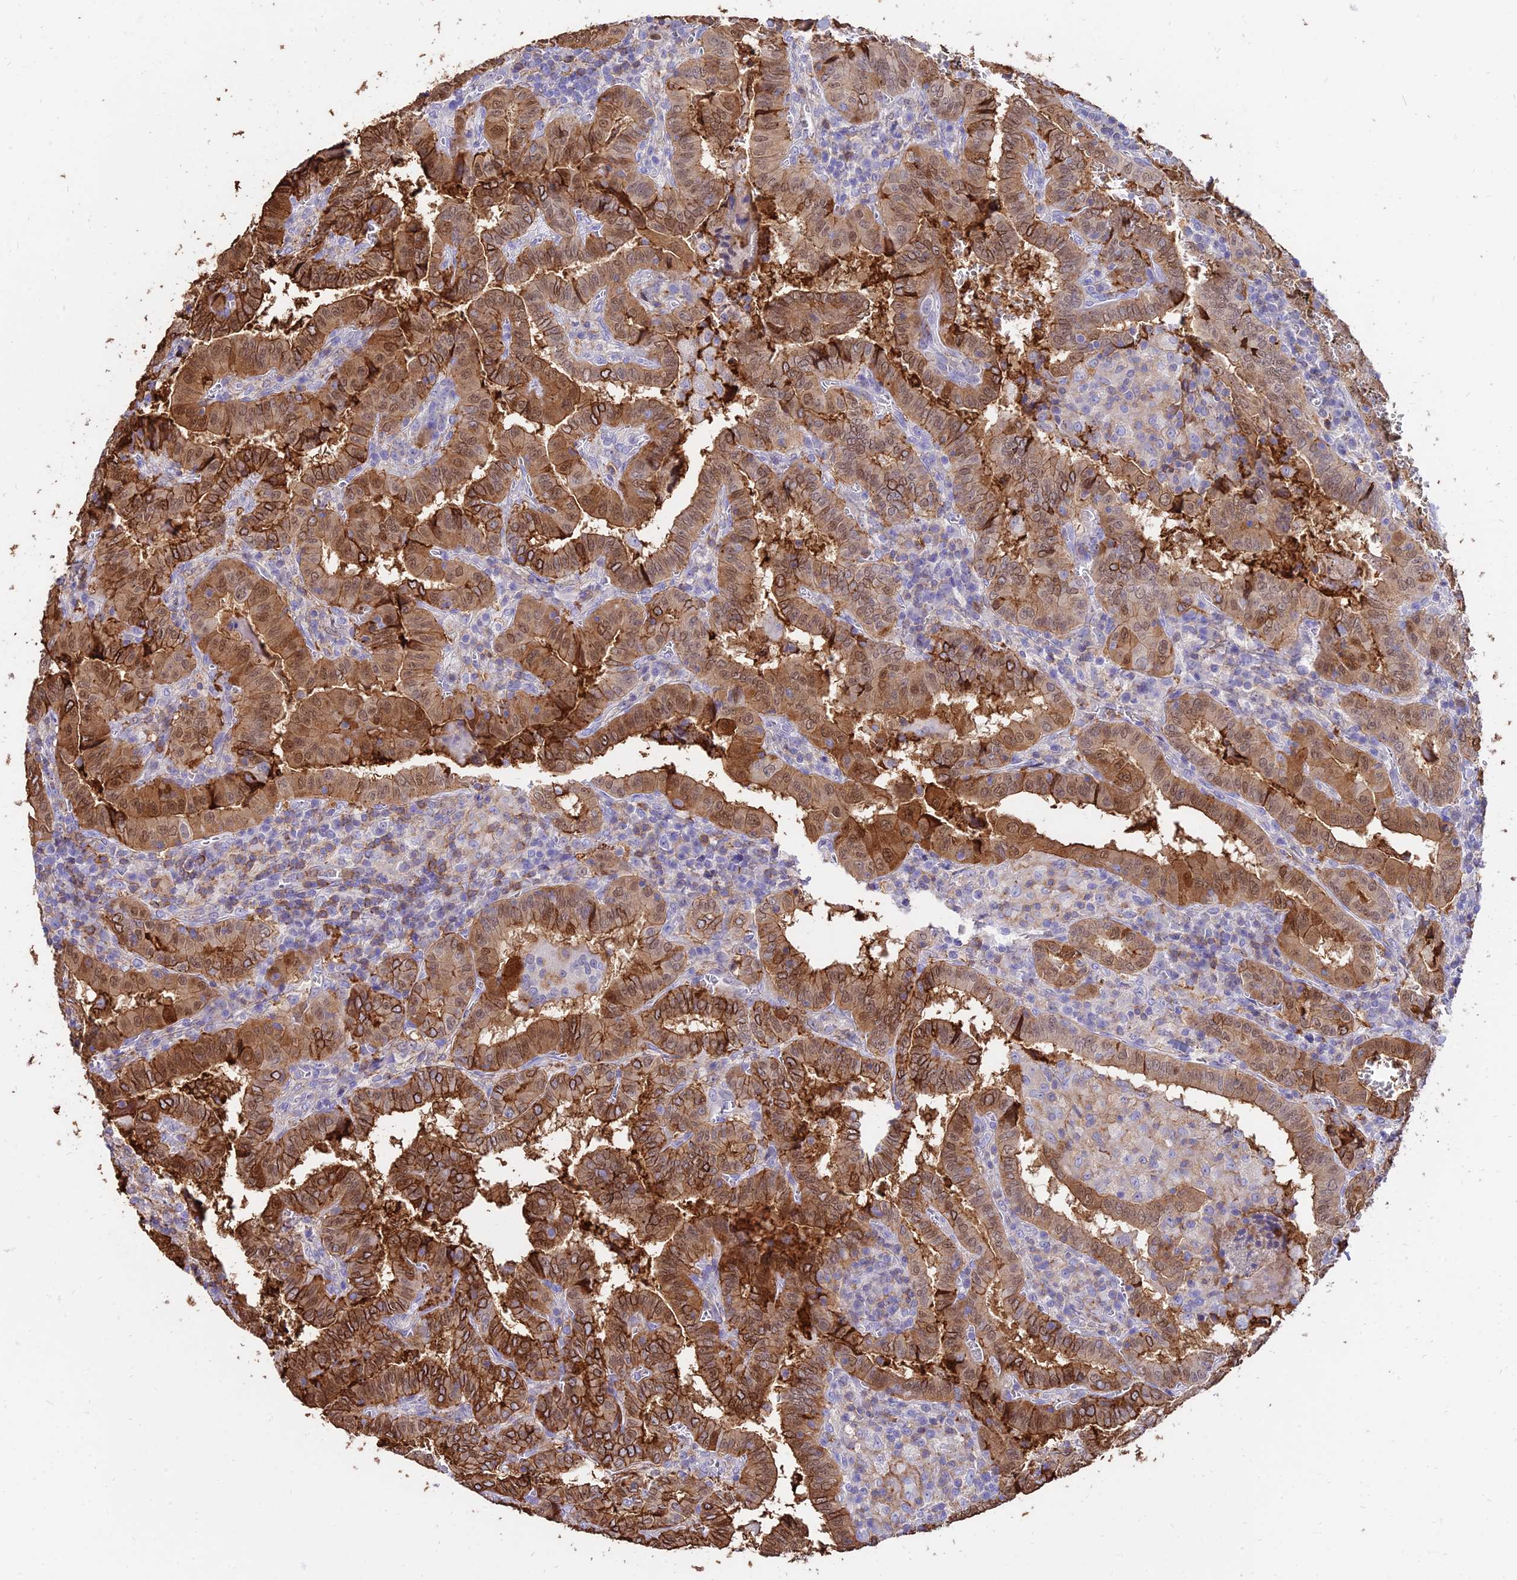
{"staining": {"intensity": "moderate", "quantity": ">75%", "location": "cytoplasmic/membranous,nuclear"}, "tissue": "thyroid cancer", "cell_type": "Tumor cells", "image_type": "cancer", "snomed": [{"axis": "morphology", "description": "Papillary adenocarcinoma, NOS"}, {"axis": "topography", "description": "Thyroid gland"}], "caption": "About >75% of tumor cells in thyroid cancer (papillary adenocarcinoma) display moderate cytoplasmic/membranous and nuclear protein staining as visualized by brown immunohistochemical staining.", "gene": "SREK1IP1", "patient": {"sex": "female", "age": 72}}